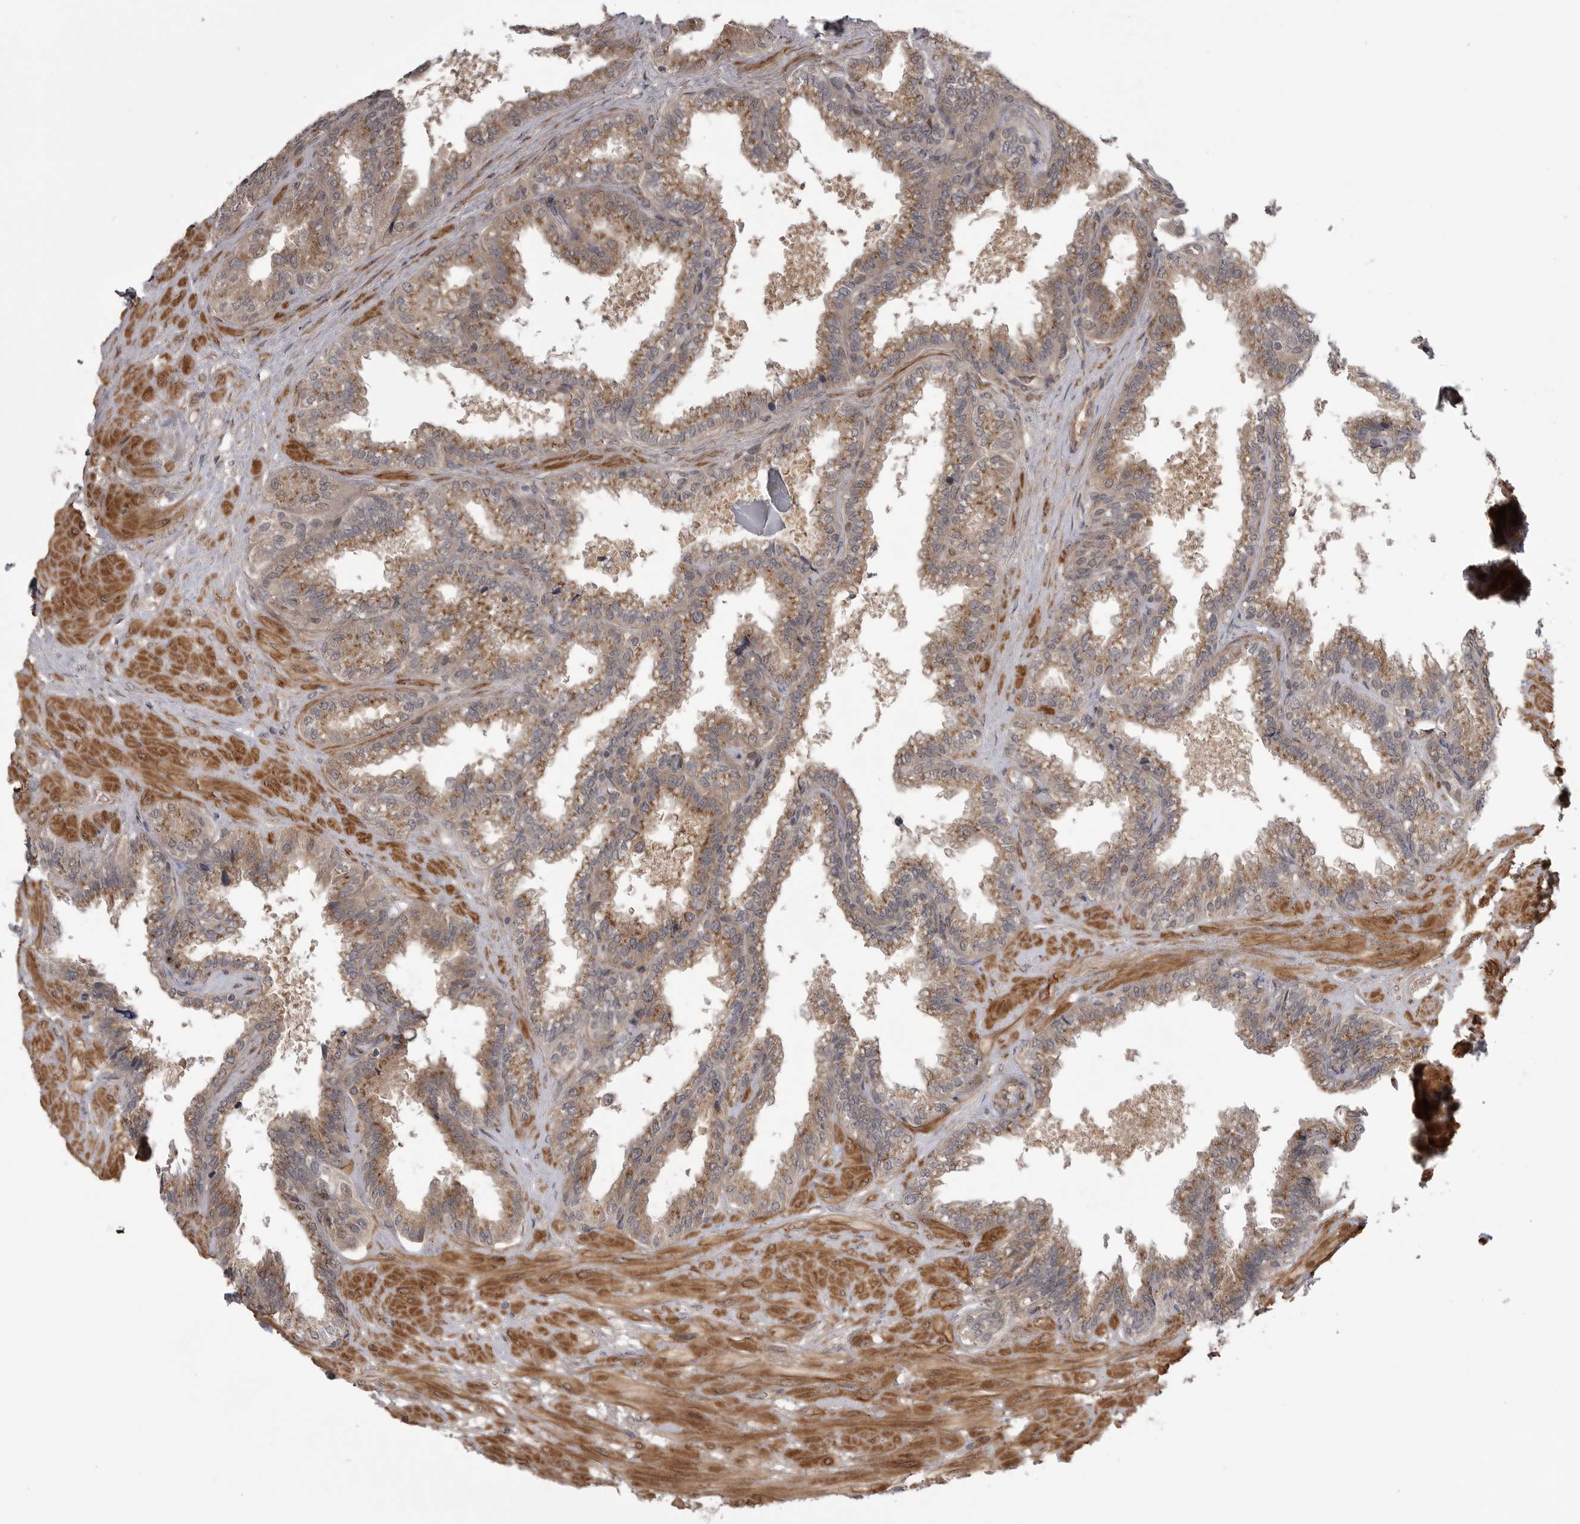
{"staining": {"intensity": "moderate", "quantity": ">75%", "location": "cytoplasmic/membranous"}, "tissue": "seminal vesicle", "cell_type": "Glandular cells", "image_type": "normal", "snomed": [{"axis": "morphology", "description": "Normal tissue, NOS"}, {"axis": "topography", "description": "Seminal veicle"}], "caption": "Immunohistochemistry (IHC) of unremarkable human seminal vesicle demonstrates medium levels of moderate cytoplasmic/membranous expression in about >75% of glandular cells. (Brightfield microscopy of DAB IHC at high magnification).", "gene": "PDCL", "patient": {"sex": "male", "age": 46}}